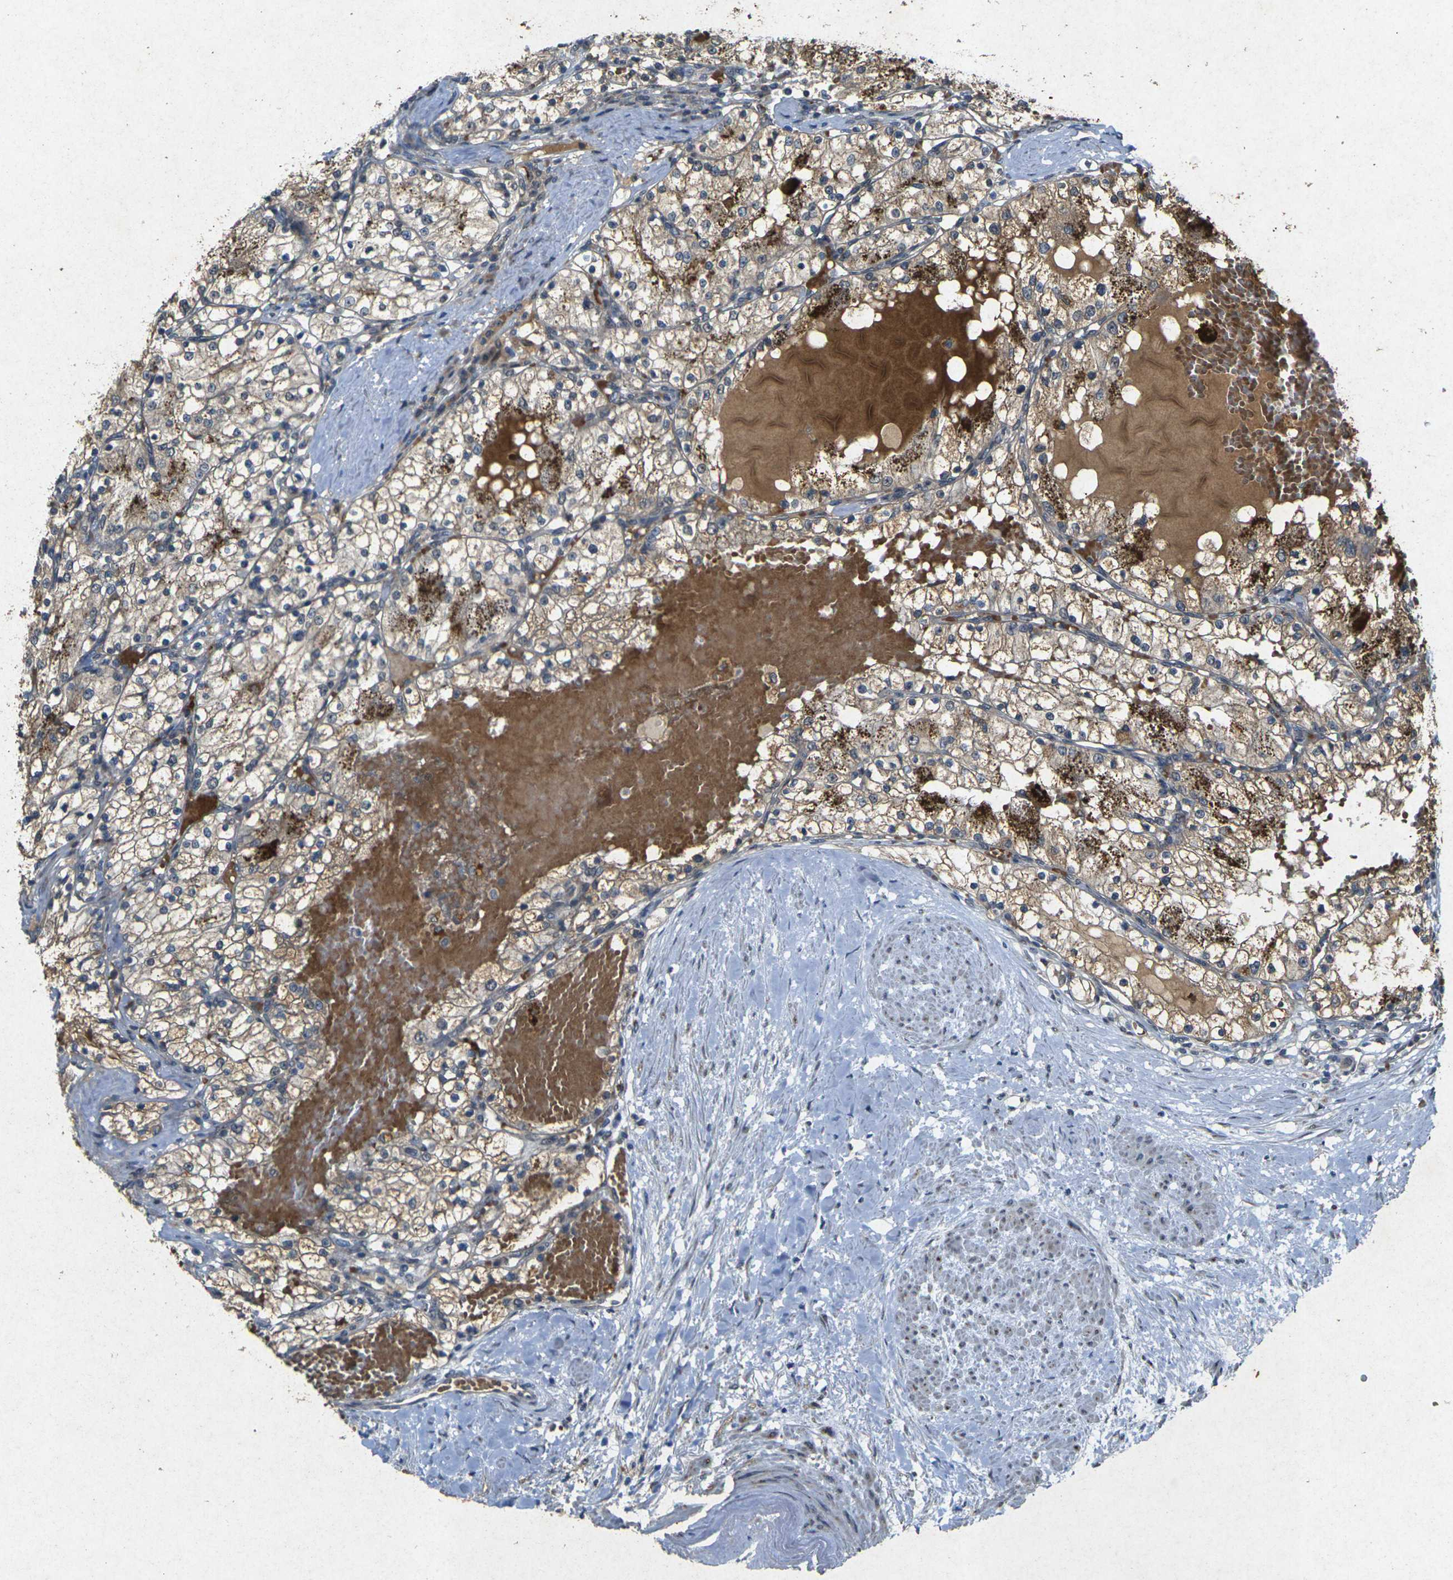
{"staining": {"intensity": "moderate", "quantity": ">75%", "location": "cytoplasmic/membranous"}, "tissue": "renal cancer", "cell_type": "Tumor cells", "image_type": "cancer", "snomed": [{"axis": "morphology", "description": "Adenocarcinoma, NOS"}, {"axis": "topography", "description": "Kidney"}], "caption": "Immunohistochemical staining of human renal cancer exhibits medium levels of moderate cytoplasmic/membranous expression in about >75% of tumor cells.", "gene": "RGMA", "patient": {"sex": "male", "age": 68}}